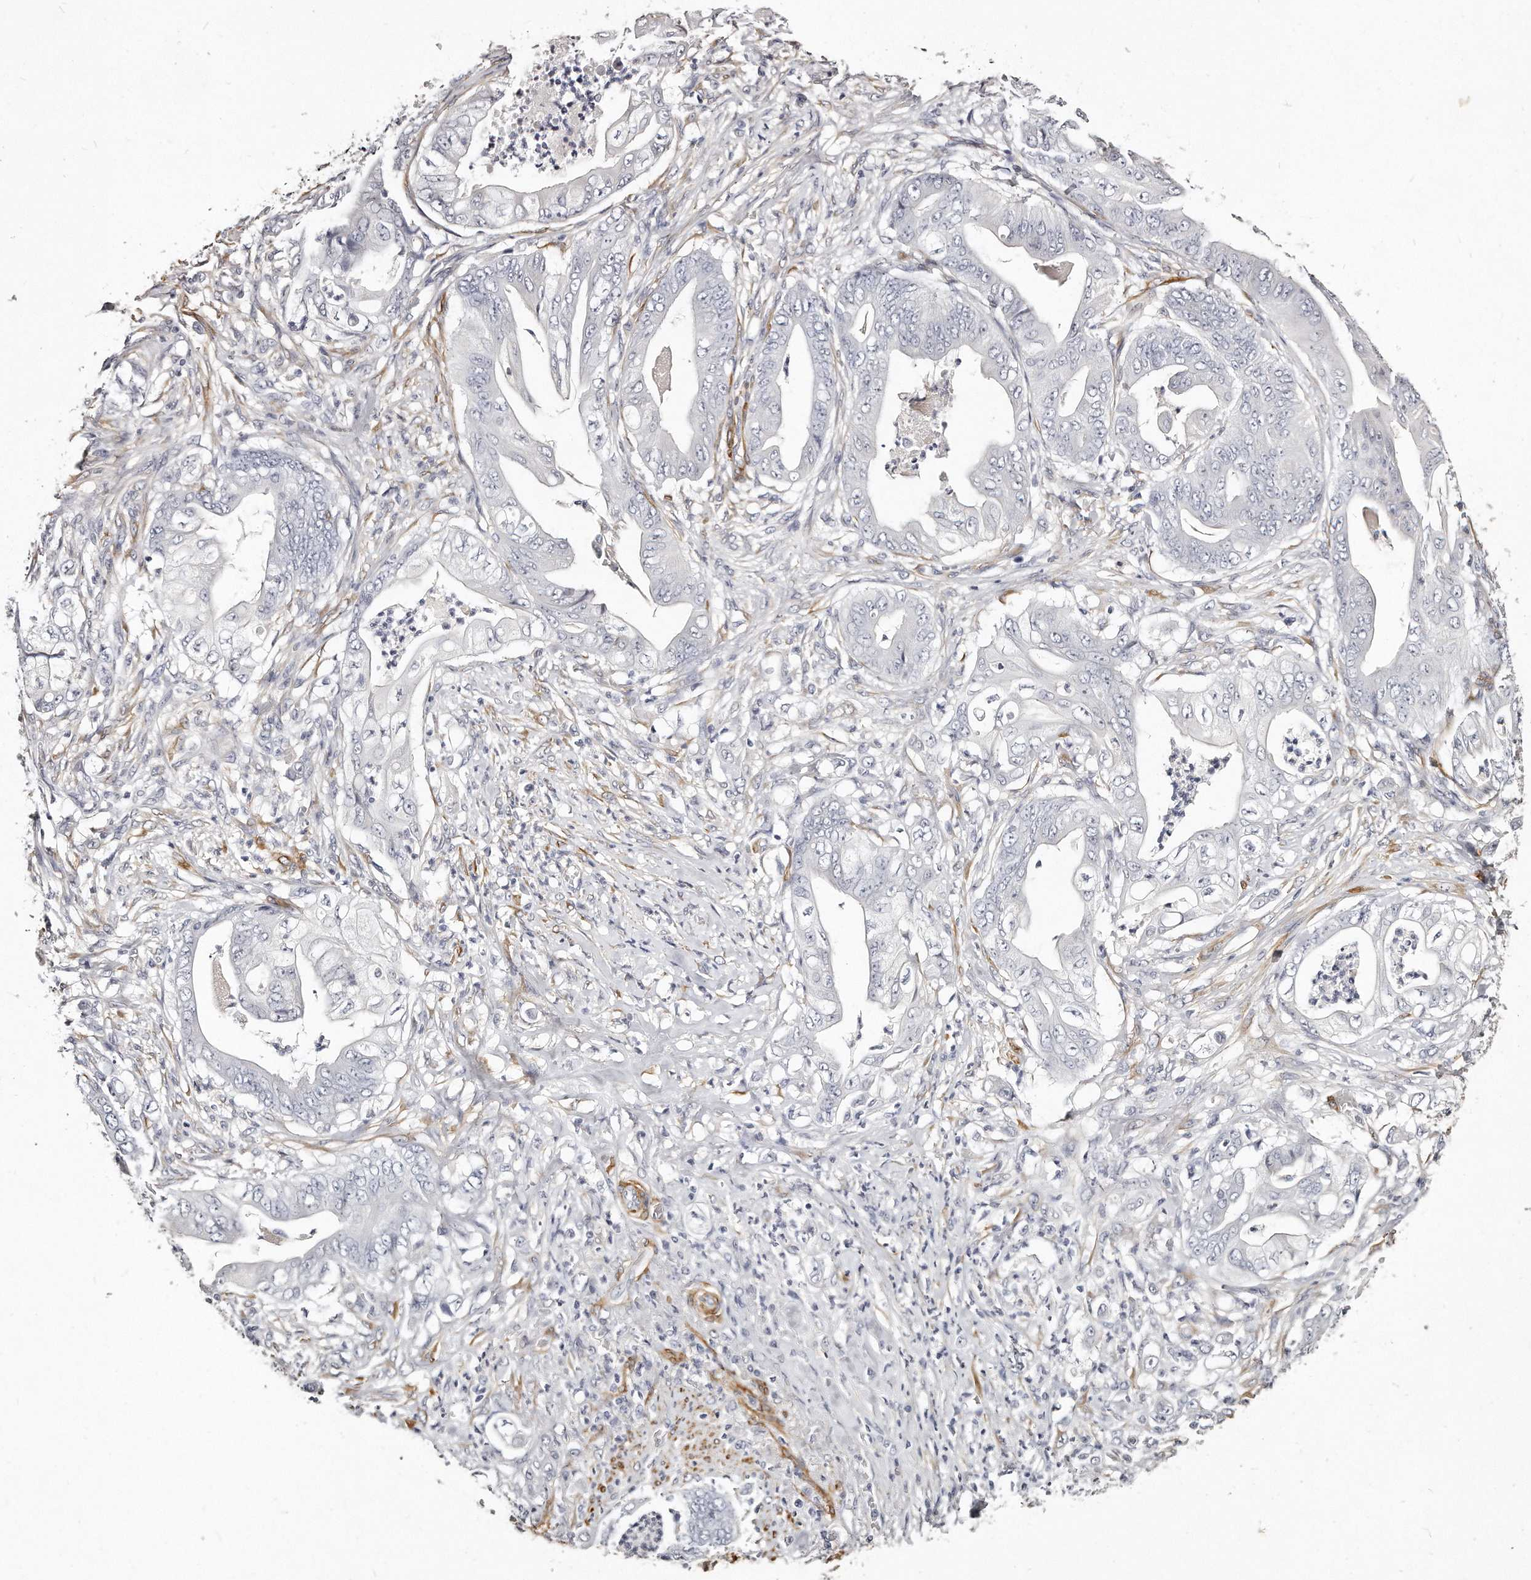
{"staining": {"intensity": "negative", "quantity": "none", "location": "none"}, "tissue": "stomach cancer", "cell_type": "Tumor cells", "image_type": "cancer", "snomed": [{"axis": "morphology", "description": "Adenocarcinoma, NOS"}, {"axis": "topography", "description": "Stomach"}], "caption": "Photomicrograph shows no significant protein expression in tumor cells of adenocarcinoma (stomach).", "gene": "LMOD1", "patient": {"sex": "female", "age": 73}}